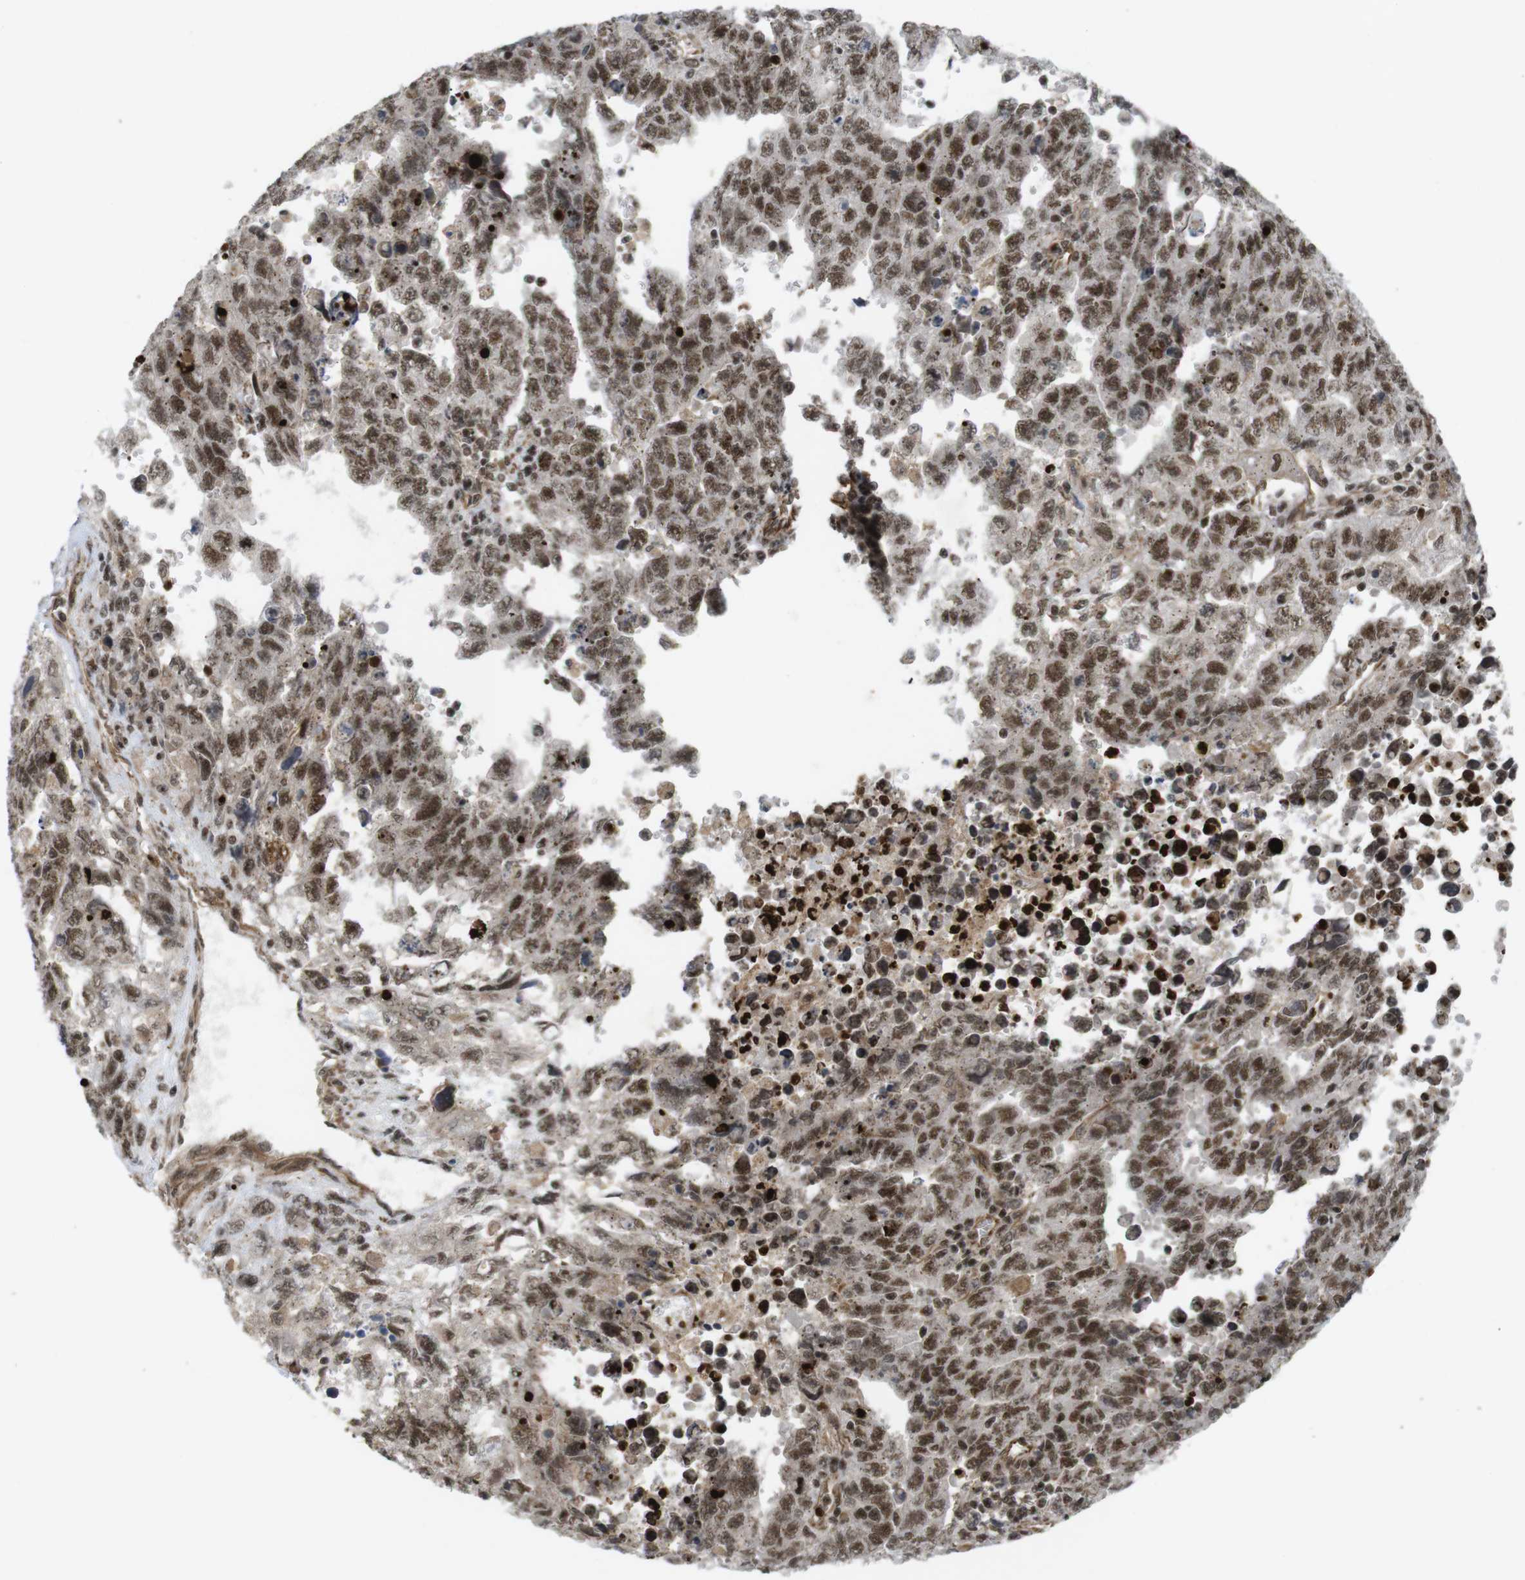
{"staining": {"intensity": "moderate", "quantity": ">75%", "location": "nuclear"}, "tissue": "testis cancer", "cell_type": "Tumor cells", "image_type": "cancer", "snomed": [{"axis": "morphology", "description": "Carcinoma, Embryonal, NOS"}, {"axis": "topography", "description": "Testis"}], "caption": "Protein expression analysis of embryonal carcinoma (testis) demonstrates moderate nuclear staining in approximately >75% of tumor cells. (DAB IHC with brightfield microscopy, high magnification).", "gene": "SP2", "patient": {"sex": "male", "age": 28}}